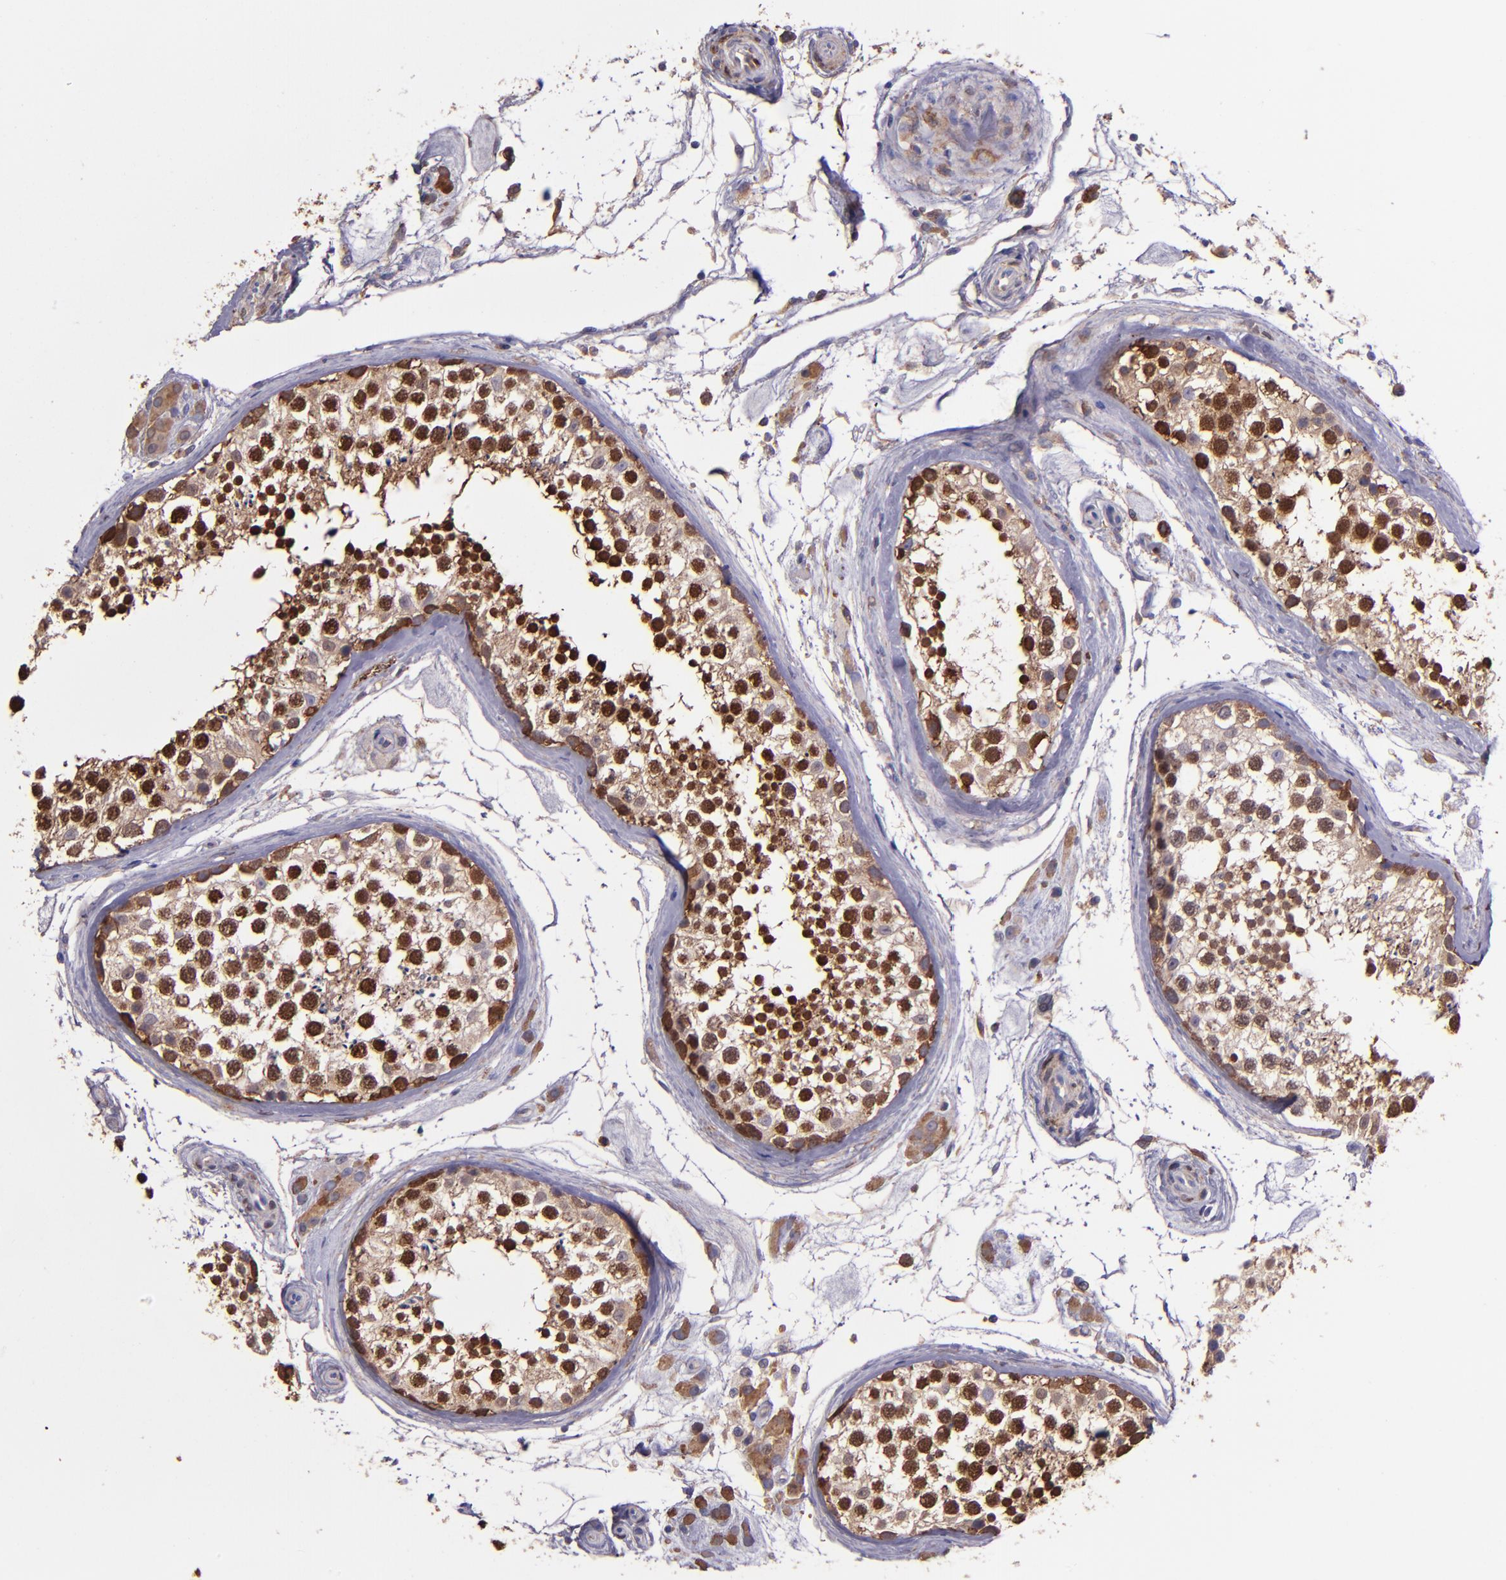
{"staining": {"intensity": "strong", "quantity": ">75%", "location": "cytoplasmic/membranous,nuclear"}, "tissue": "testis", "cell_type": "Cells in seminiferous ducts", "image_type": "normal", "snomed": [{"axis": "morphology", "description": "Normal tissue, NOS"}, {"axis": "topography", "description": "Testis"}], "caption": "A brown stain highlights strong cytoplasmic/membranous,nuclear staining of a protein in cells in seminiferous ducts of normal testis.", "gene": "WASH6P", "patient": {"sex": "male", "age": 46}}